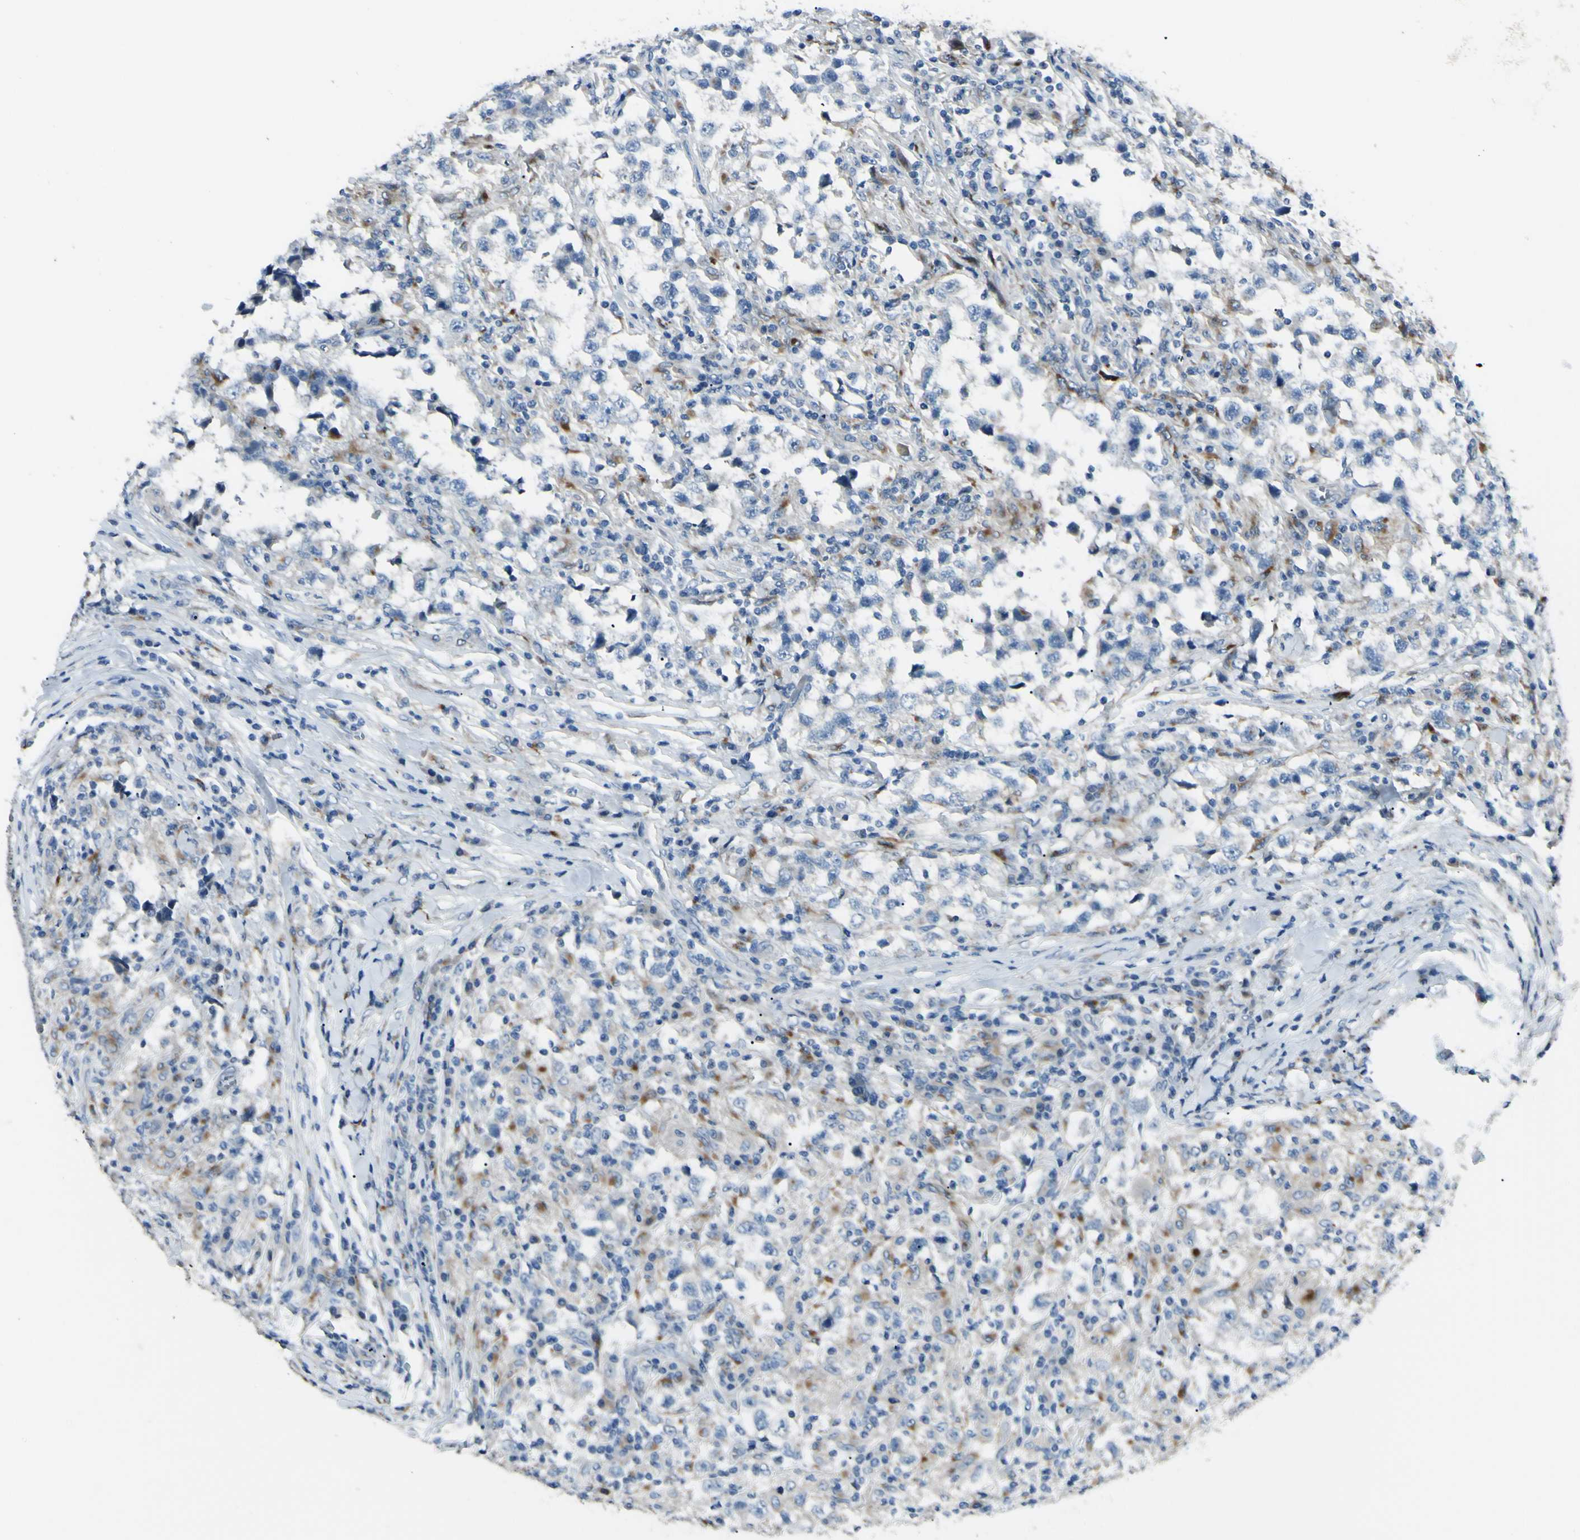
{"staining": {"intensity": "weak", "quantity": "<25%", "location": "cytoplasmic/membranous"}, "tissue": "testis cancer", "cell_type": "Tumor cells", "image_type": "cancer", "snomed": [{"axis": "morphology", "description": "Carcinoma, Embryonal, NOS"}, {"axis": "topography", "description": "Testis"}], "caption": "DAB (3,3'-diaminobenzidine) immunohistochemical staining of testis embryonal carcinoma shows no significant expression in tumor cells.", "gene": "LMTK2", "patient": {"sex": "male", "age": 21}}